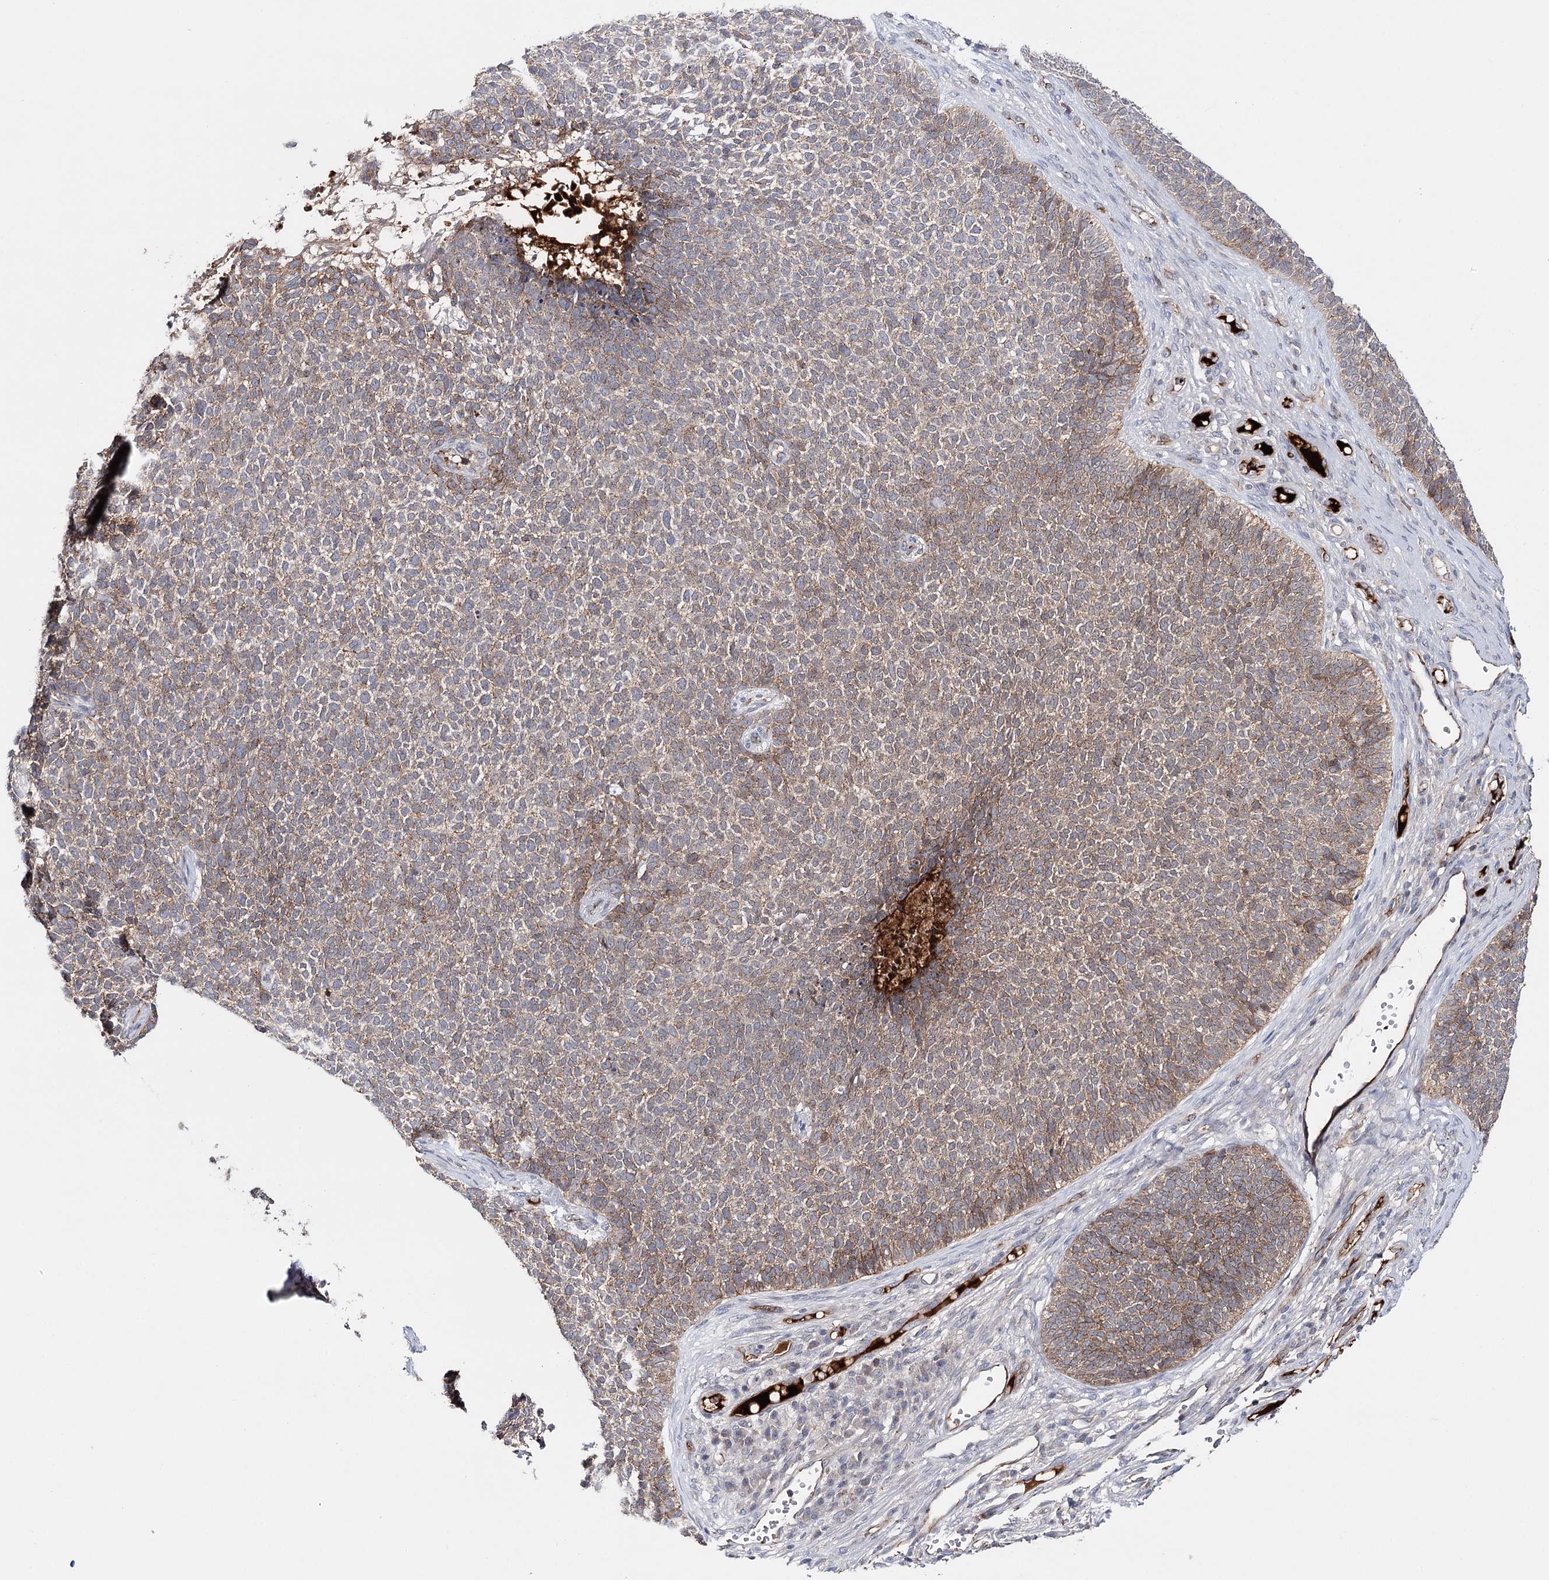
{"staining": {"intensity": "moderate", "quantity": "25%-75%", "location": "cytoplasmic/membranous"}, "tissue": "skin cancer", "cell_type": "Tumor cells", "image_type": "cancer", "snomed": [{"axis": "morphology", "description": "Basal cell carcinoma"}, {"axis": "topography", "description": "Skin"}], "caption": "An IHC image of tumor tissue is shown. Protein staining in brown highlights moderate cytoplasmic/membranous positivity in skin basal cell carcinoma within tumor cells.", "gene": "PKP4", "patient": {"sex": "female", "age": 84}}